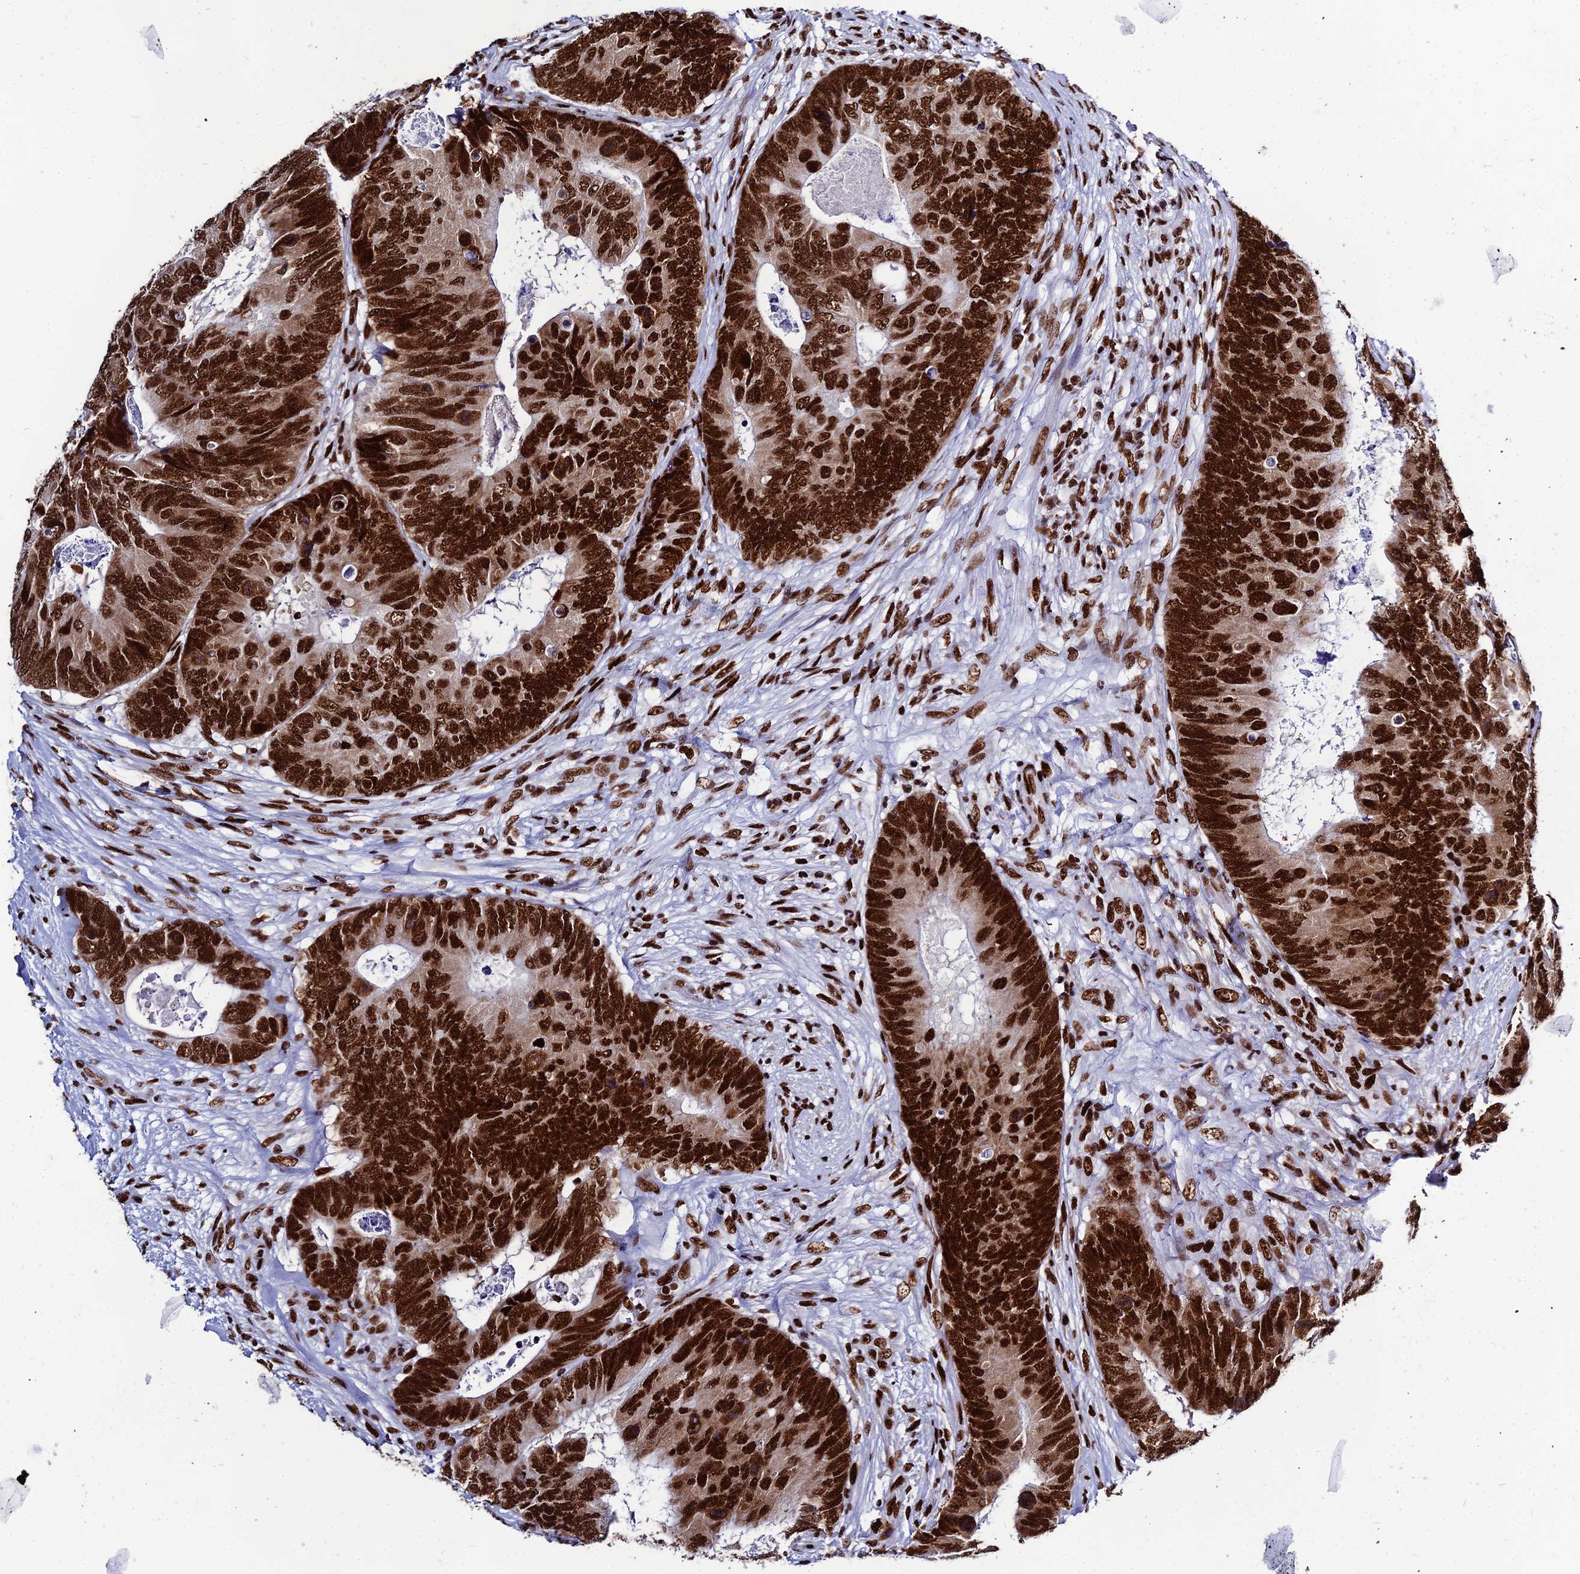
{"staining": {"intensity": "strong", "quantity": ">75%", "location": "nuclear"}, "tissue": "colorectal cancer", "cell_type": "Tumor cells", "image_type": "cancer", "snomed": [{"axis": "morphology", "description": "Adenocarcinoma, NOS"}, {"axis": "topography", "description": "Colon"}], "caption": "Colorectal adenocarcinoma stained for a protein (brown) demonstrates strong nuclear positive positivity in approximately >75% of tumor cells.", "gene": "HNRNPH1", "patient": {"sex": "female", "age": 67}}